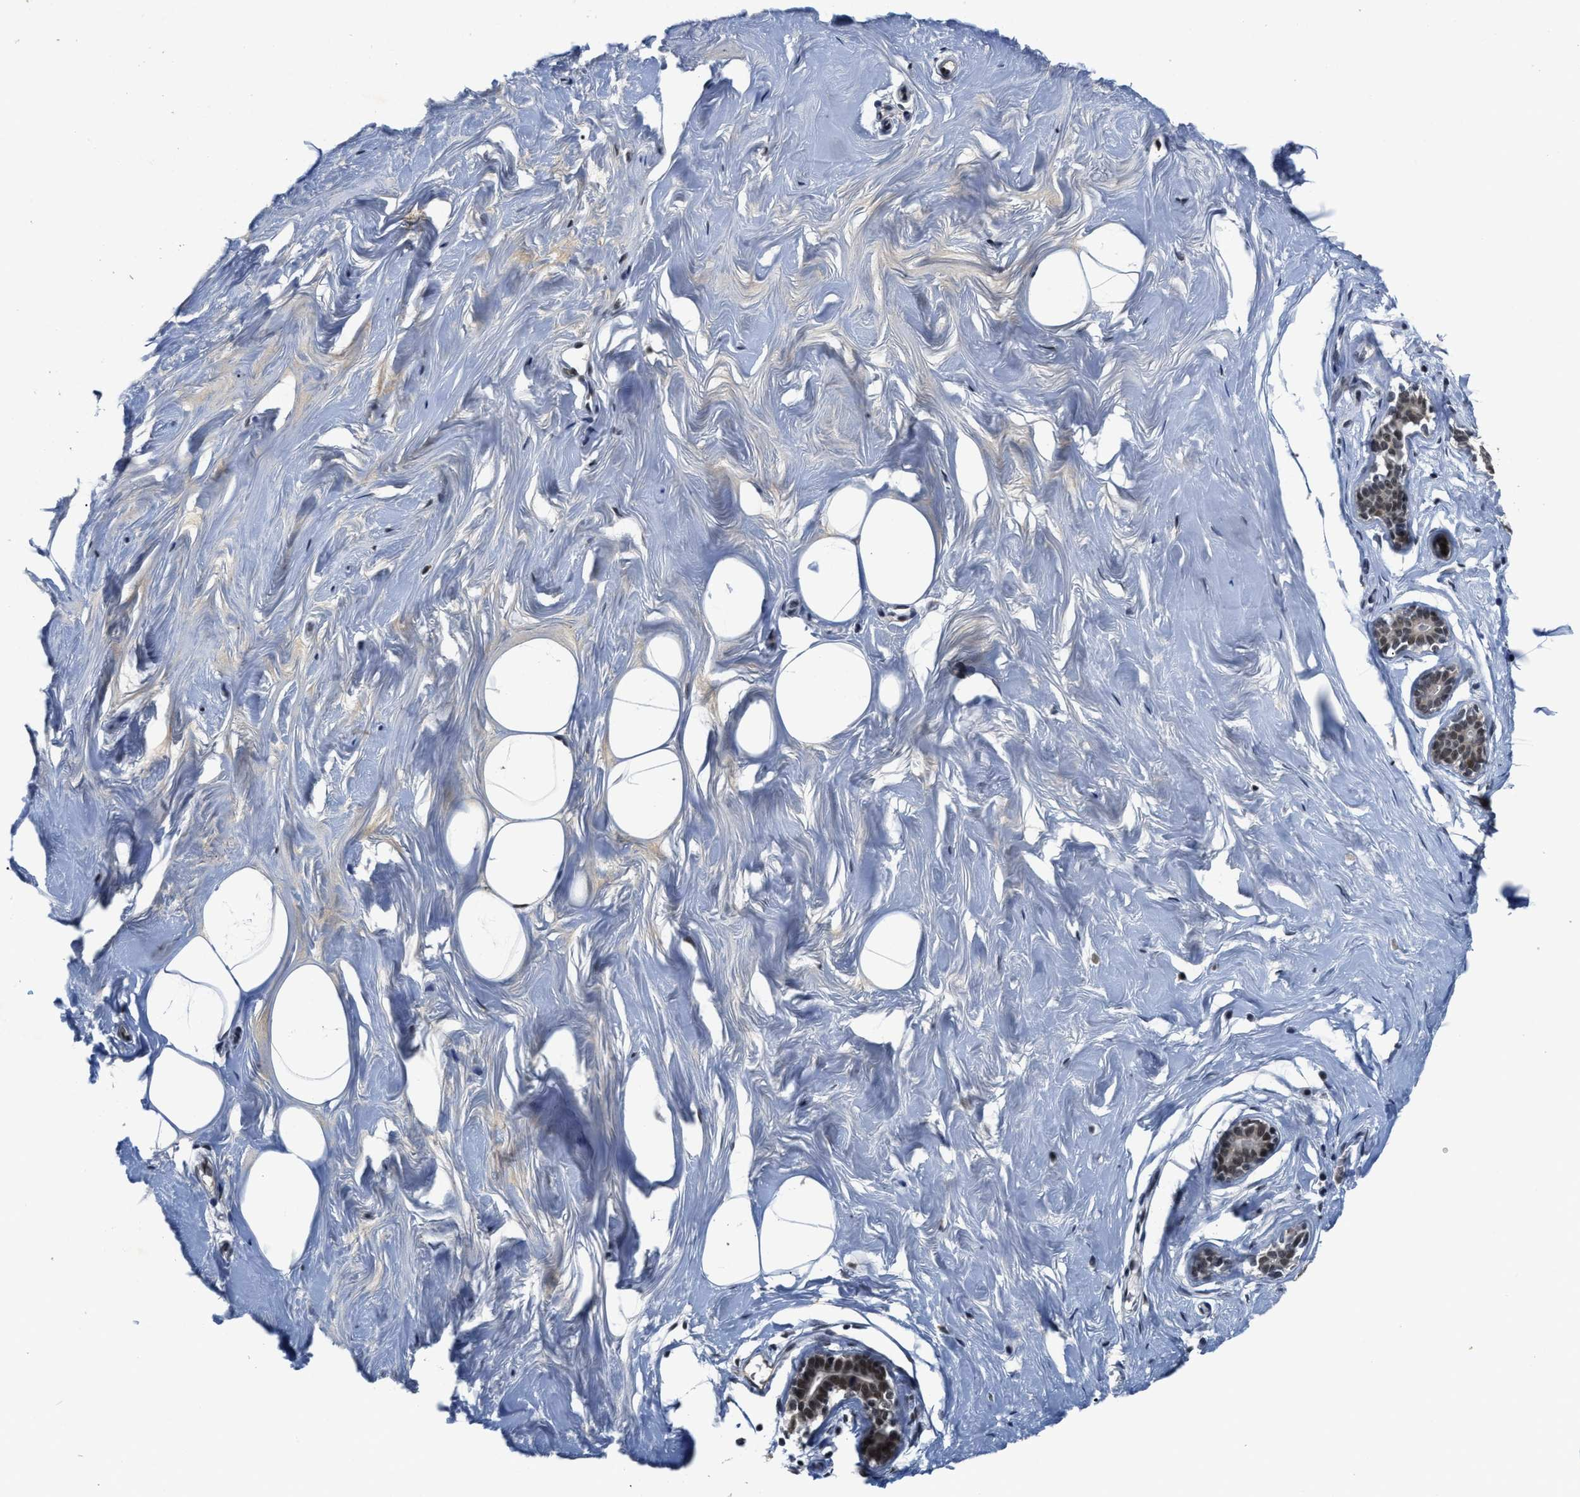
{"staining": {"intensity": "moderate", "quantity": "25%-75%", "location": "nuclear"}, "tissue": "adipose tissue", "cell_type": "Adipocytes", "image_type": "normal", "snomed": [{"axis": "morphology", "description": "Normal tissue, NOS"}, {"axis": "morphology", "description": "Fibrosis, NOS"}, {"axis": "topography", "description": "Breast"}, {"axis": "topography", "description": "Adipose tissue"}], "caption": "Immunohistochemical staining of benign adipose tissue reveals moderate nuclear protein staining in about 25%-75% of adipocytes.", "gene": "INIP", "patient": {"sex": "female", "age": 39}}